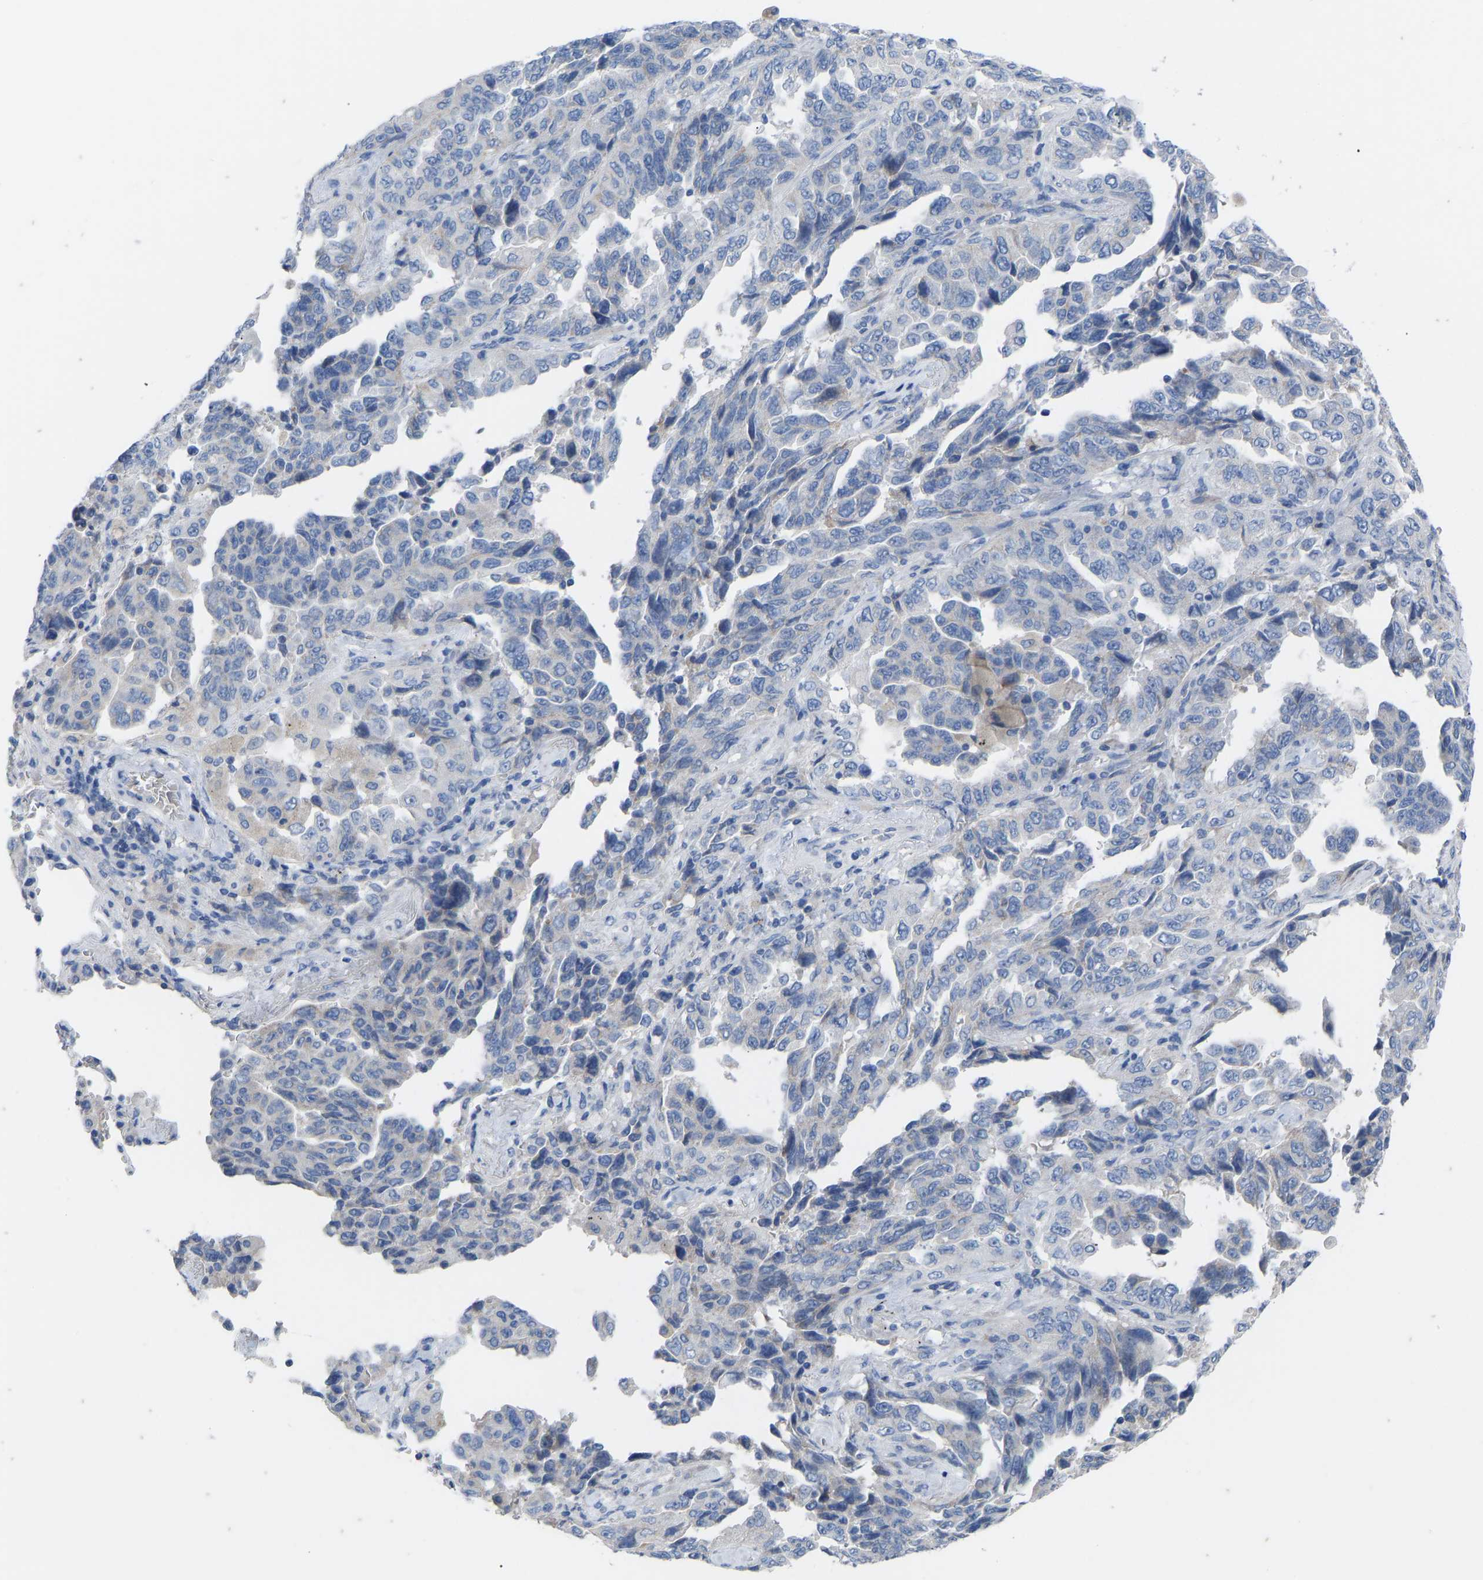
{"staining": {"intensity": "negative", "quantity": "none", "location": "none"}, "tissue": "lung cancer", "cell_type": "Tumor cells", "image_type": "cancer", "snomed": [{"axis": "morphology", "description": "Adenocarcinoma, NOS"}, {"axis": "topography", "description": "Lung"}], "caption": "This is an immunohistochemistry photomicrograph of adenocarcinoma (lung). There is no expression in tumor cells.", "gene": "OLIG2", "patient": {"sex": "female", "age": 51}}